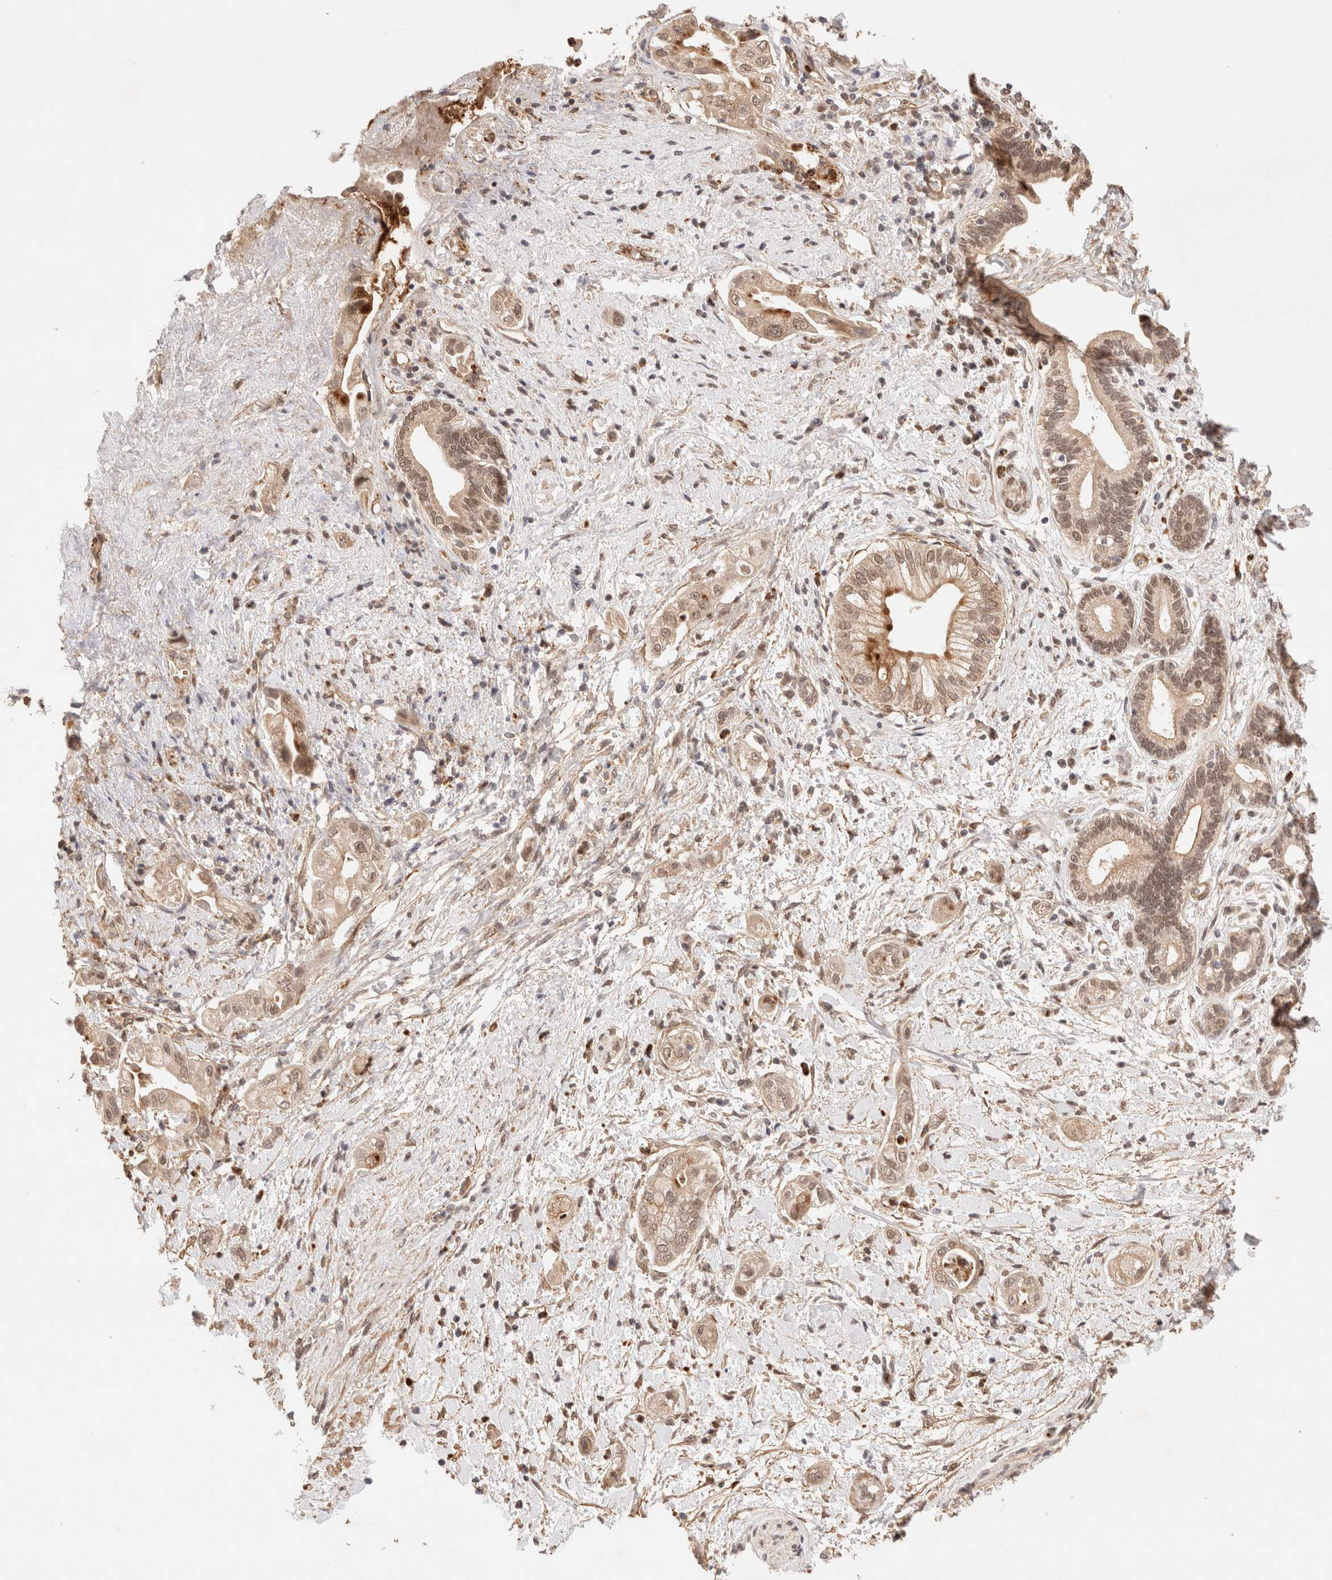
{"staining": {"intensity": "weak", "quantity": "25%-75%", "location": "cytoplasmic/membranous,nuclear"}, "tissue": "pancreatic cancer", "cell_type": "Tumor cells", "image_type": "cancer", "snomed": [{"axis": "morphology", "description": "Adenocarcinoma, NOS"}, {"axis": "topography", "description": "Pancreas"}], "caption": "Immunohistochemistry (IHC) of human pancreatic cancer exhibits low levels of weak cytoplasmic/membranous and nuclear staining in about 25%-75% of tumor cells. The staining was performed using DAB (3,3'-diaminobenzidine) to visualize the protein expression in brown, while the nuclei were stained in blue with hematoxylin (Magnification: 20x).", "gene": "BRPF3", "patient": {"sex": "male", "age": 58}}